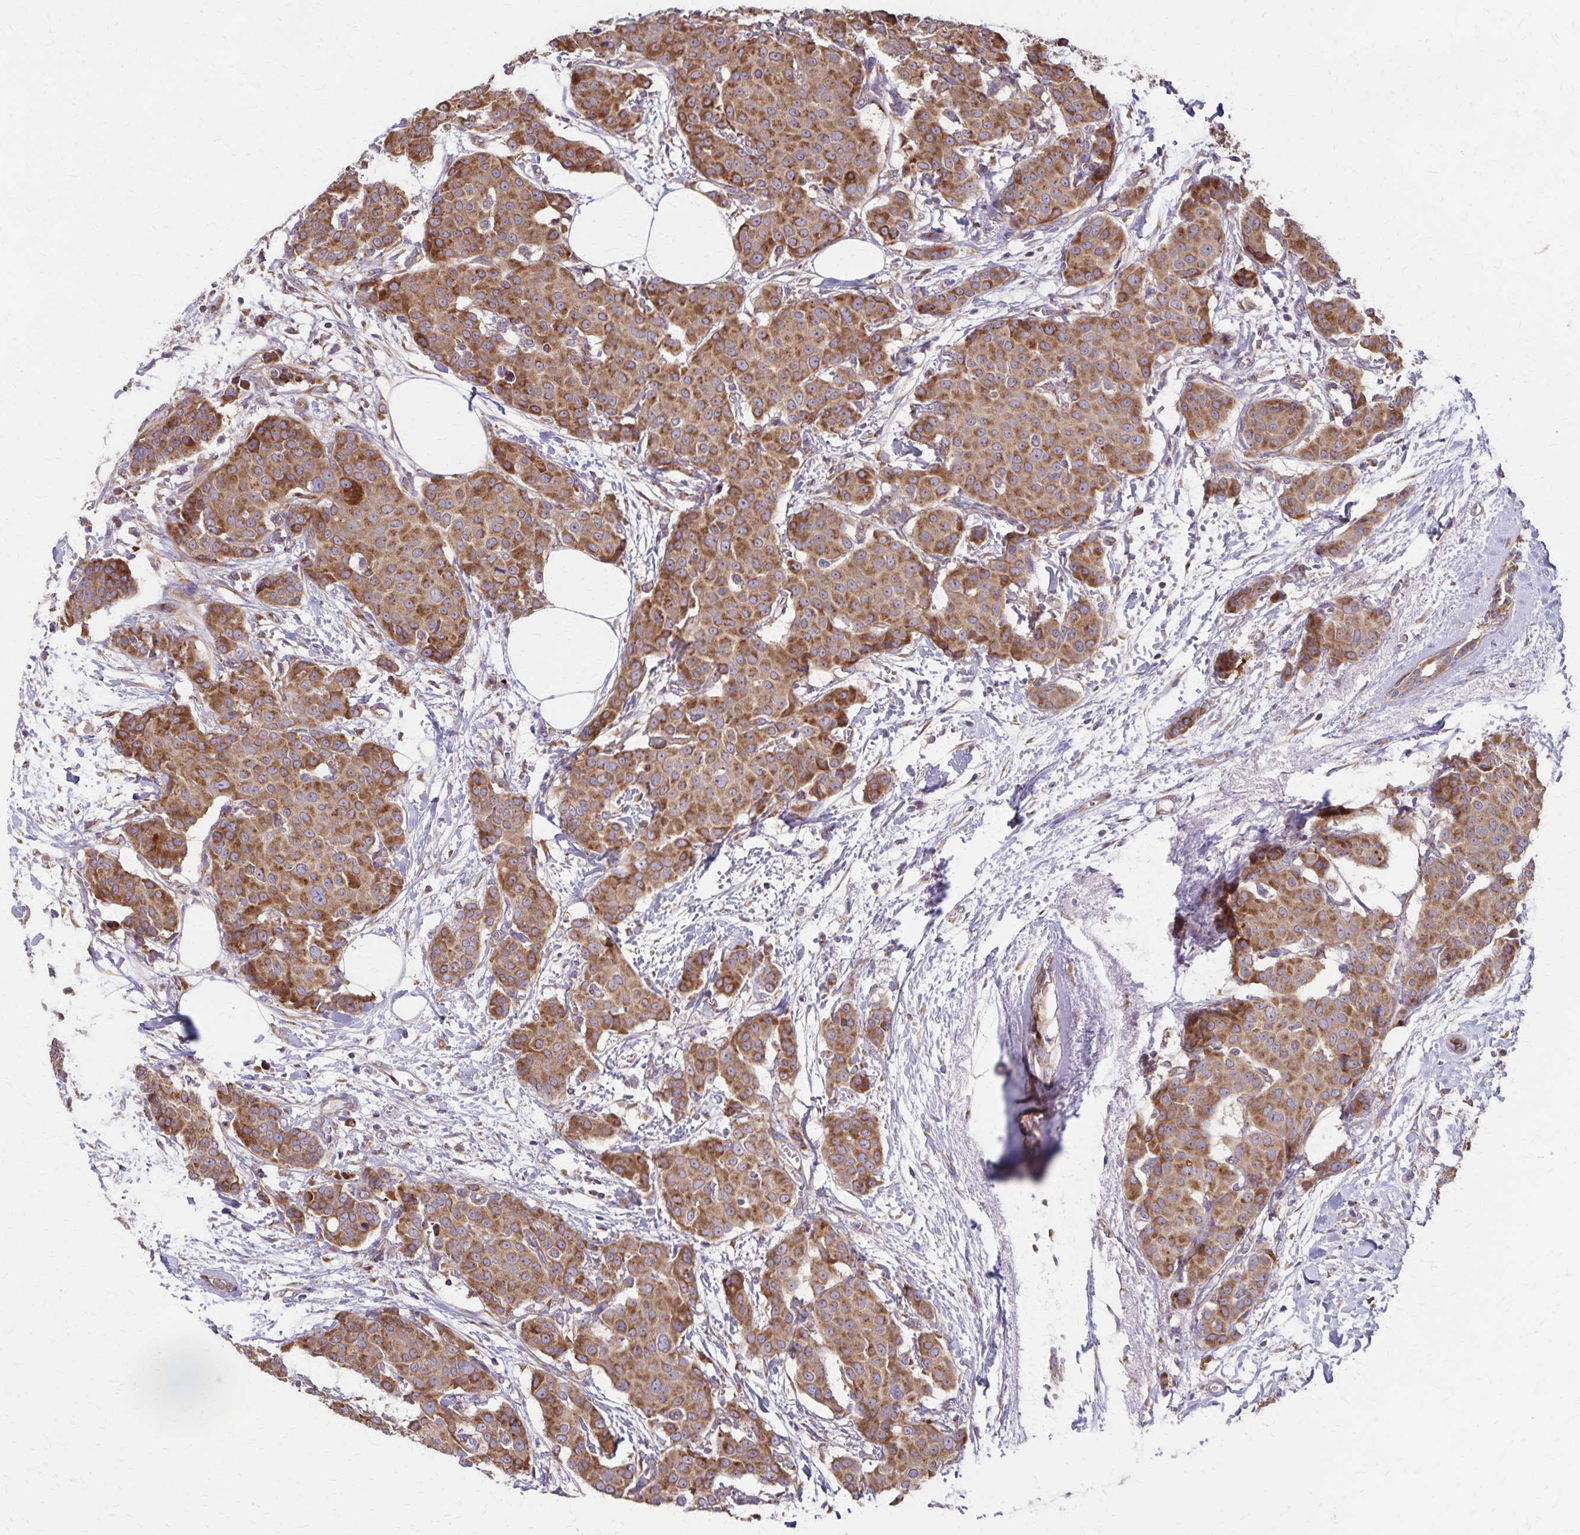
{"staining": {"intensity": "moderate", "quantity": ">75%", "location": "cytoplasmic/membranous"}, "tissue": "breast cancer", "cell_type": "Tumor cells", "image_type": "cancer", "snomed": [{"axis": "morphology", "description": "Duct carcinoma"}, {"axis": "topography", "description": "Breast"}], "caption": "A medium amount of moderate cytoplasmic/membranous positivity is seen in approximately >75% of tumor cells in breast cancer tissue.", "gene": "RNF10", "patient": {"sex": "female", "age": 91}}